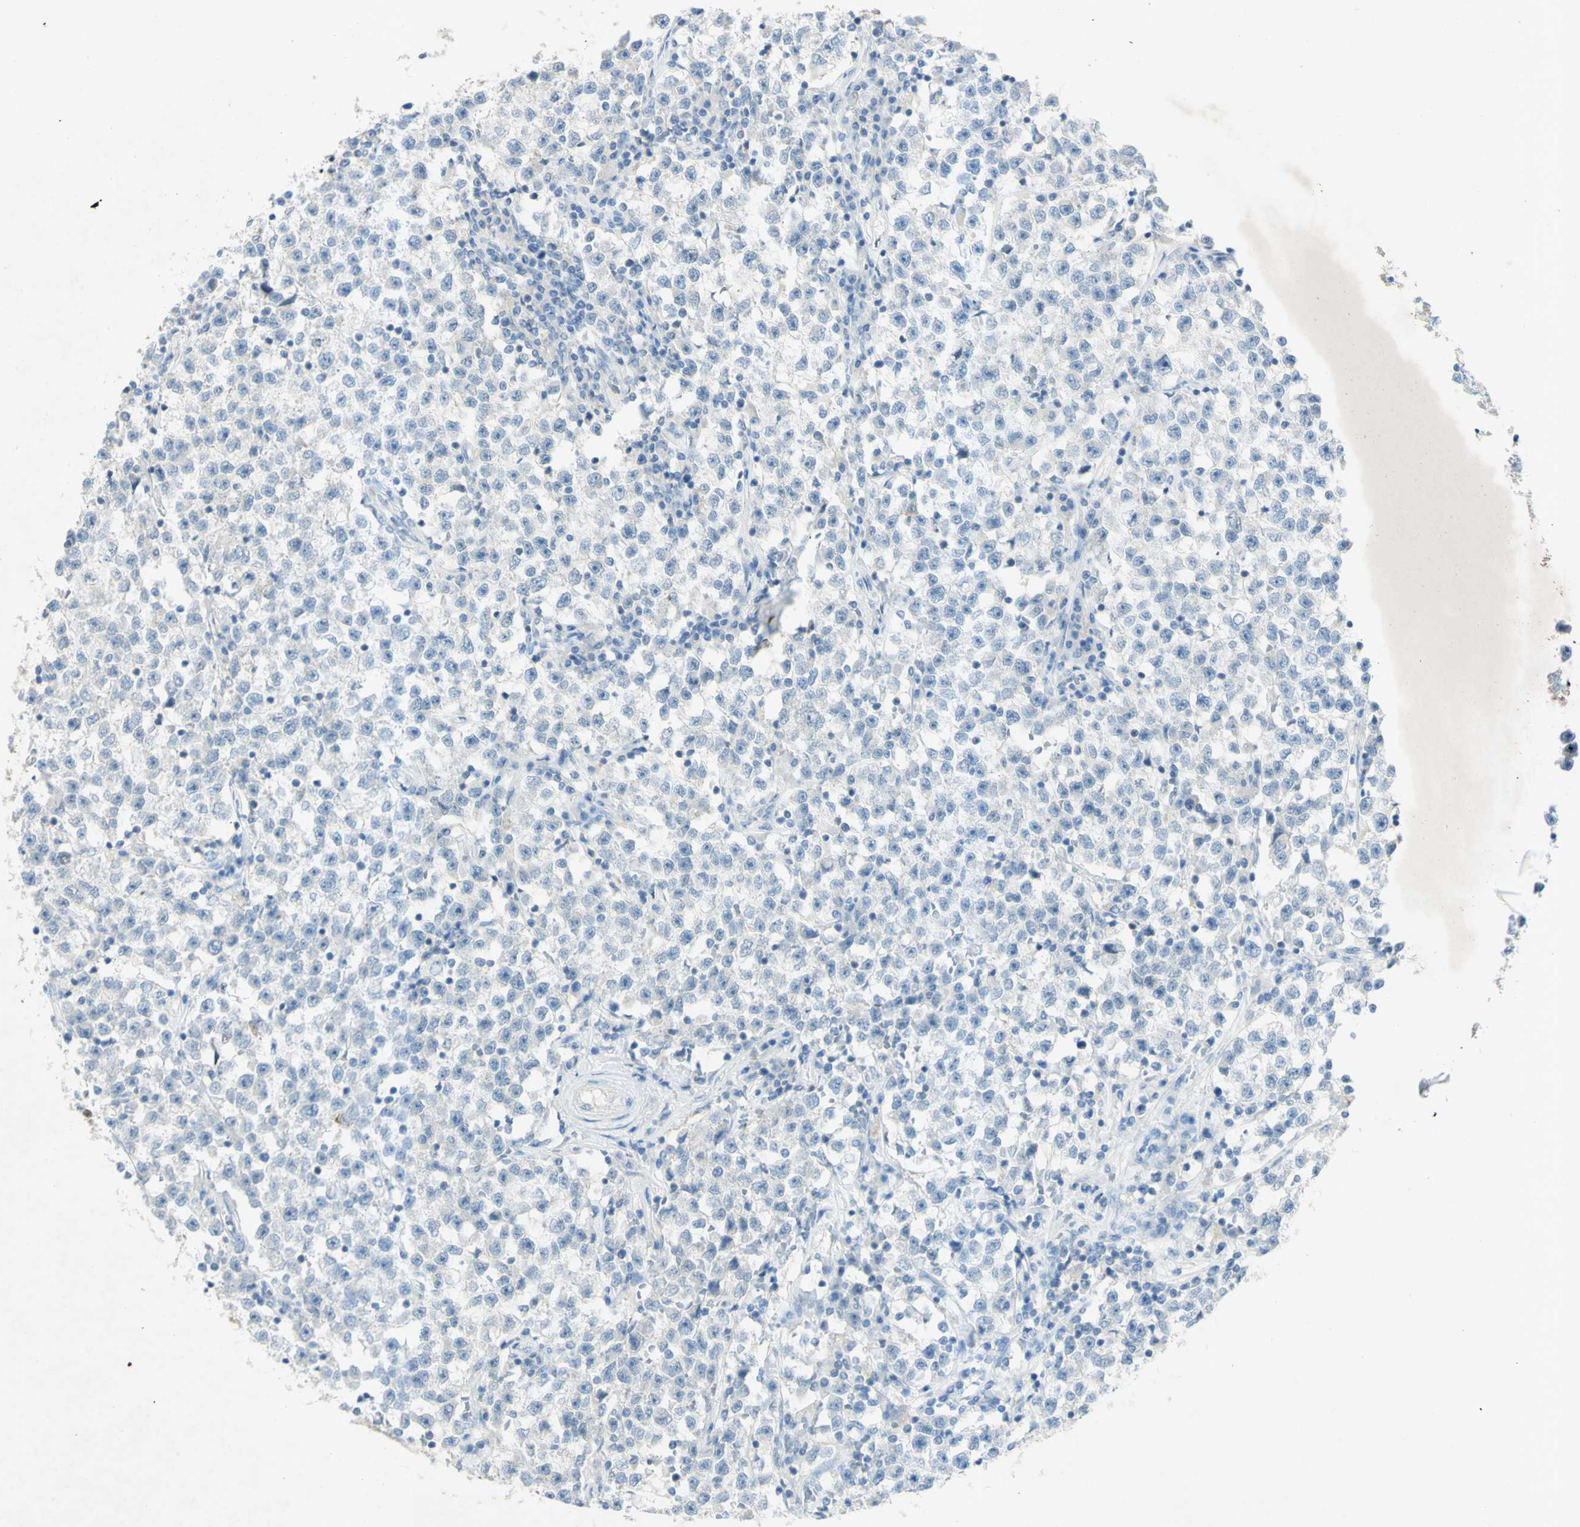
{"staining": {"intensity": "negative", "quantity": "none", "location": "none"}, "tissue": "testis cancer", "cell_type": "Tumor cells", "image_type": "cancer", "snomed": [{"axis": "morphology", "description": "Seminoma, NOS"}, {"axis": "topography", "description": "Testis"}], "caption": "IHC micrograph of seminoma (testis) stained for a protein (brown), which reveals no staining in tumor cells.", "gene": "GDF15", "patient": {"sex": "male", "age": 22}}